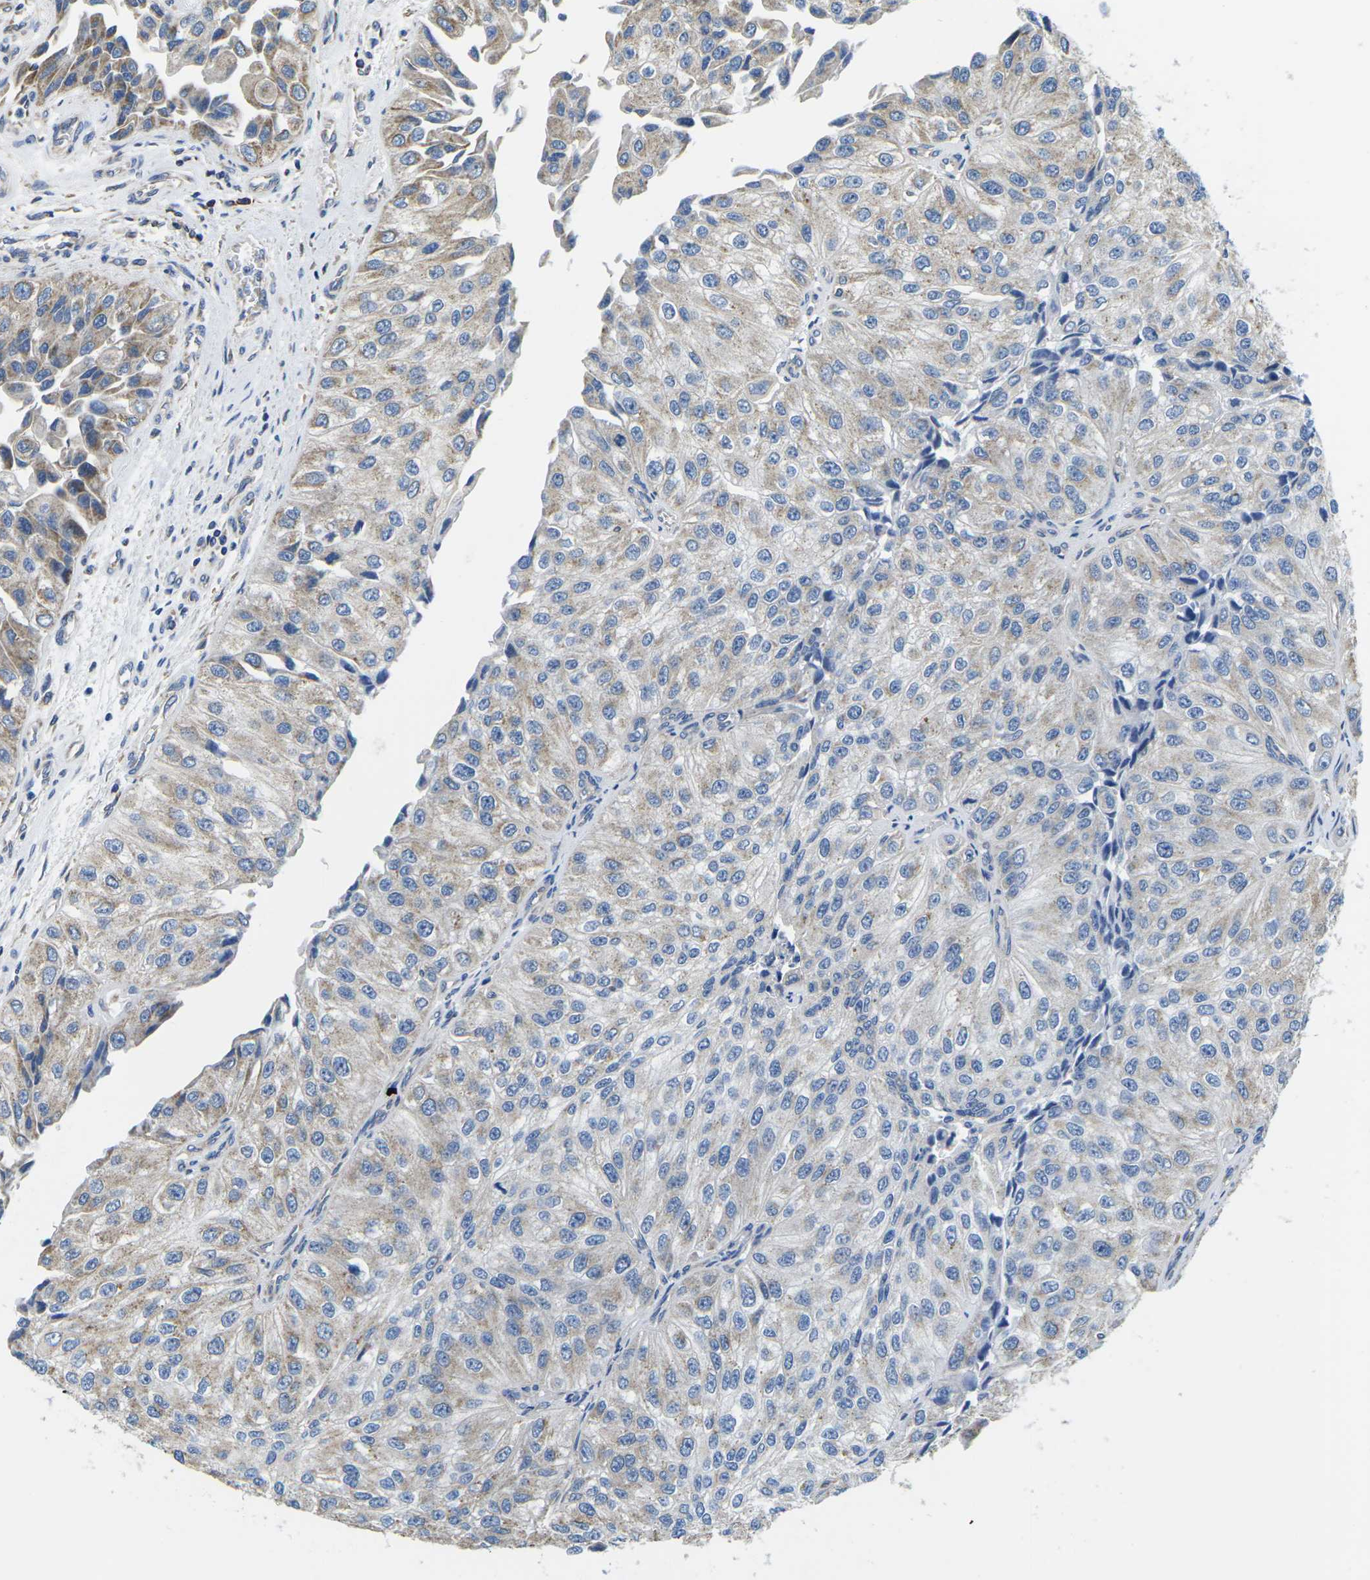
{"staining": {"intensity": "weak", "quantity": ">75%", "location": "cytoplasmic/membranous"}, "tissue": "urothelial cancer", "cell_type": "Tumor cells", "image_type": "cancer", "snomed": [{"axis": "morphology", "description": "Urothelial carcinoma, High grade"}, {"axis": "topography", "description": "Kidney"}, {"axis": "topography", "description": "Urinary bladder"}], "caption": "There is low levels of weak cytoplasmic/membranous staining in tumor cells of high-grade urothelial carcinoma, as demonstrated by immunohistochemical staining (brown color).", "gene": "TMEFF2", "patient": {"sex": "male", "age": 77}}